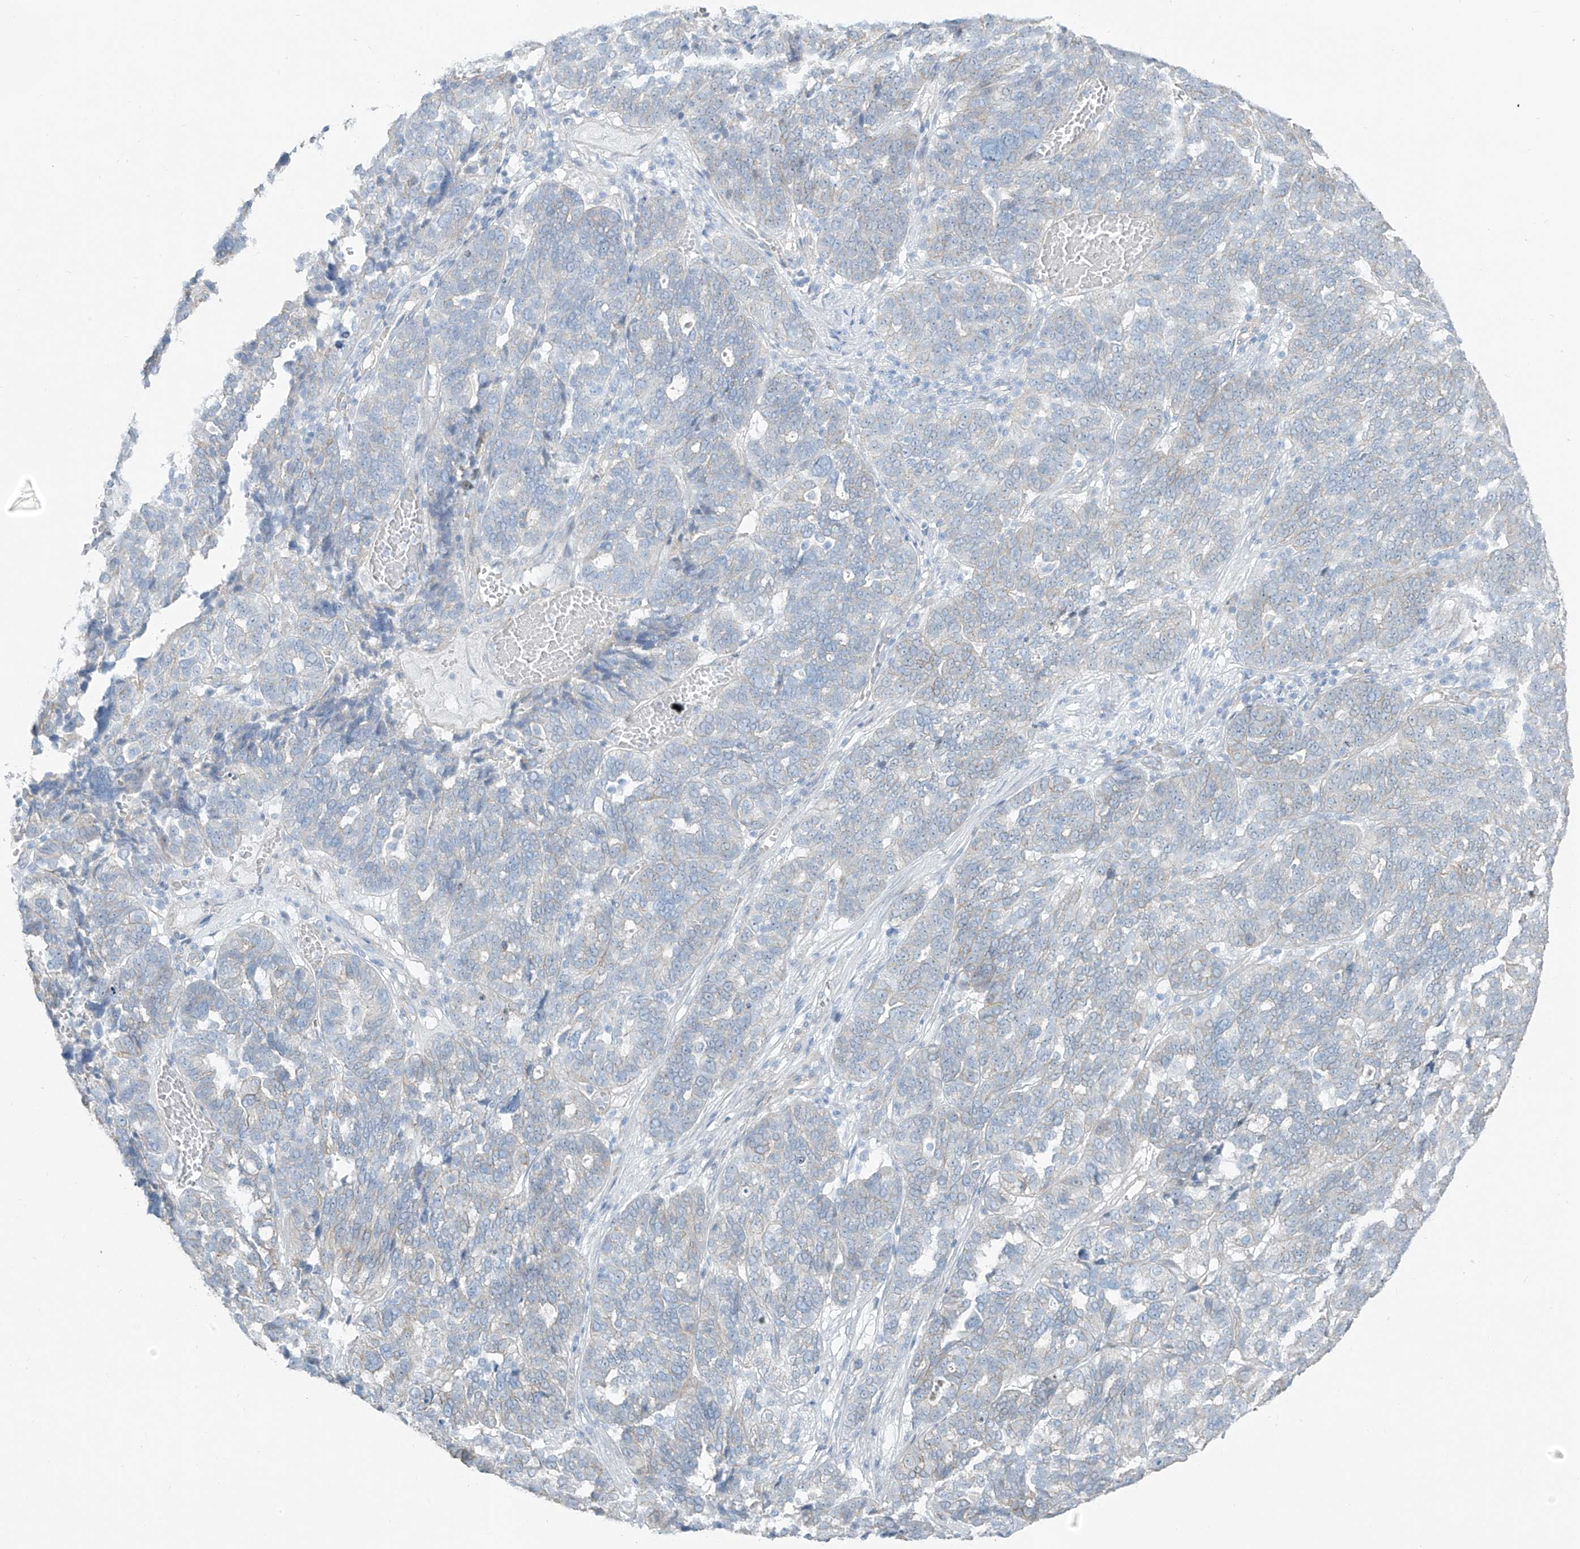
{"staining": {"intensity": "weak", "quantity": "<25%", "location": "cytoplasmic/membranous"}, "tissue": "ovarian cancer", "cell_type": "Tumor cells", "image_type": "cancer", "snomed": [{"axis": "morphology", "description": "Cystadenocarcinoma, serous, NOS"}, {"axis": "topography", "description": "Ovary"}], "caption": "High power microscopy micrograph of an IHC image of serous cystadenocarcinoma (ovarian), revealing no significant staining in tumor cells.", "gene": "TUBE1", "patient": {"sex": "female", "age": 59}}